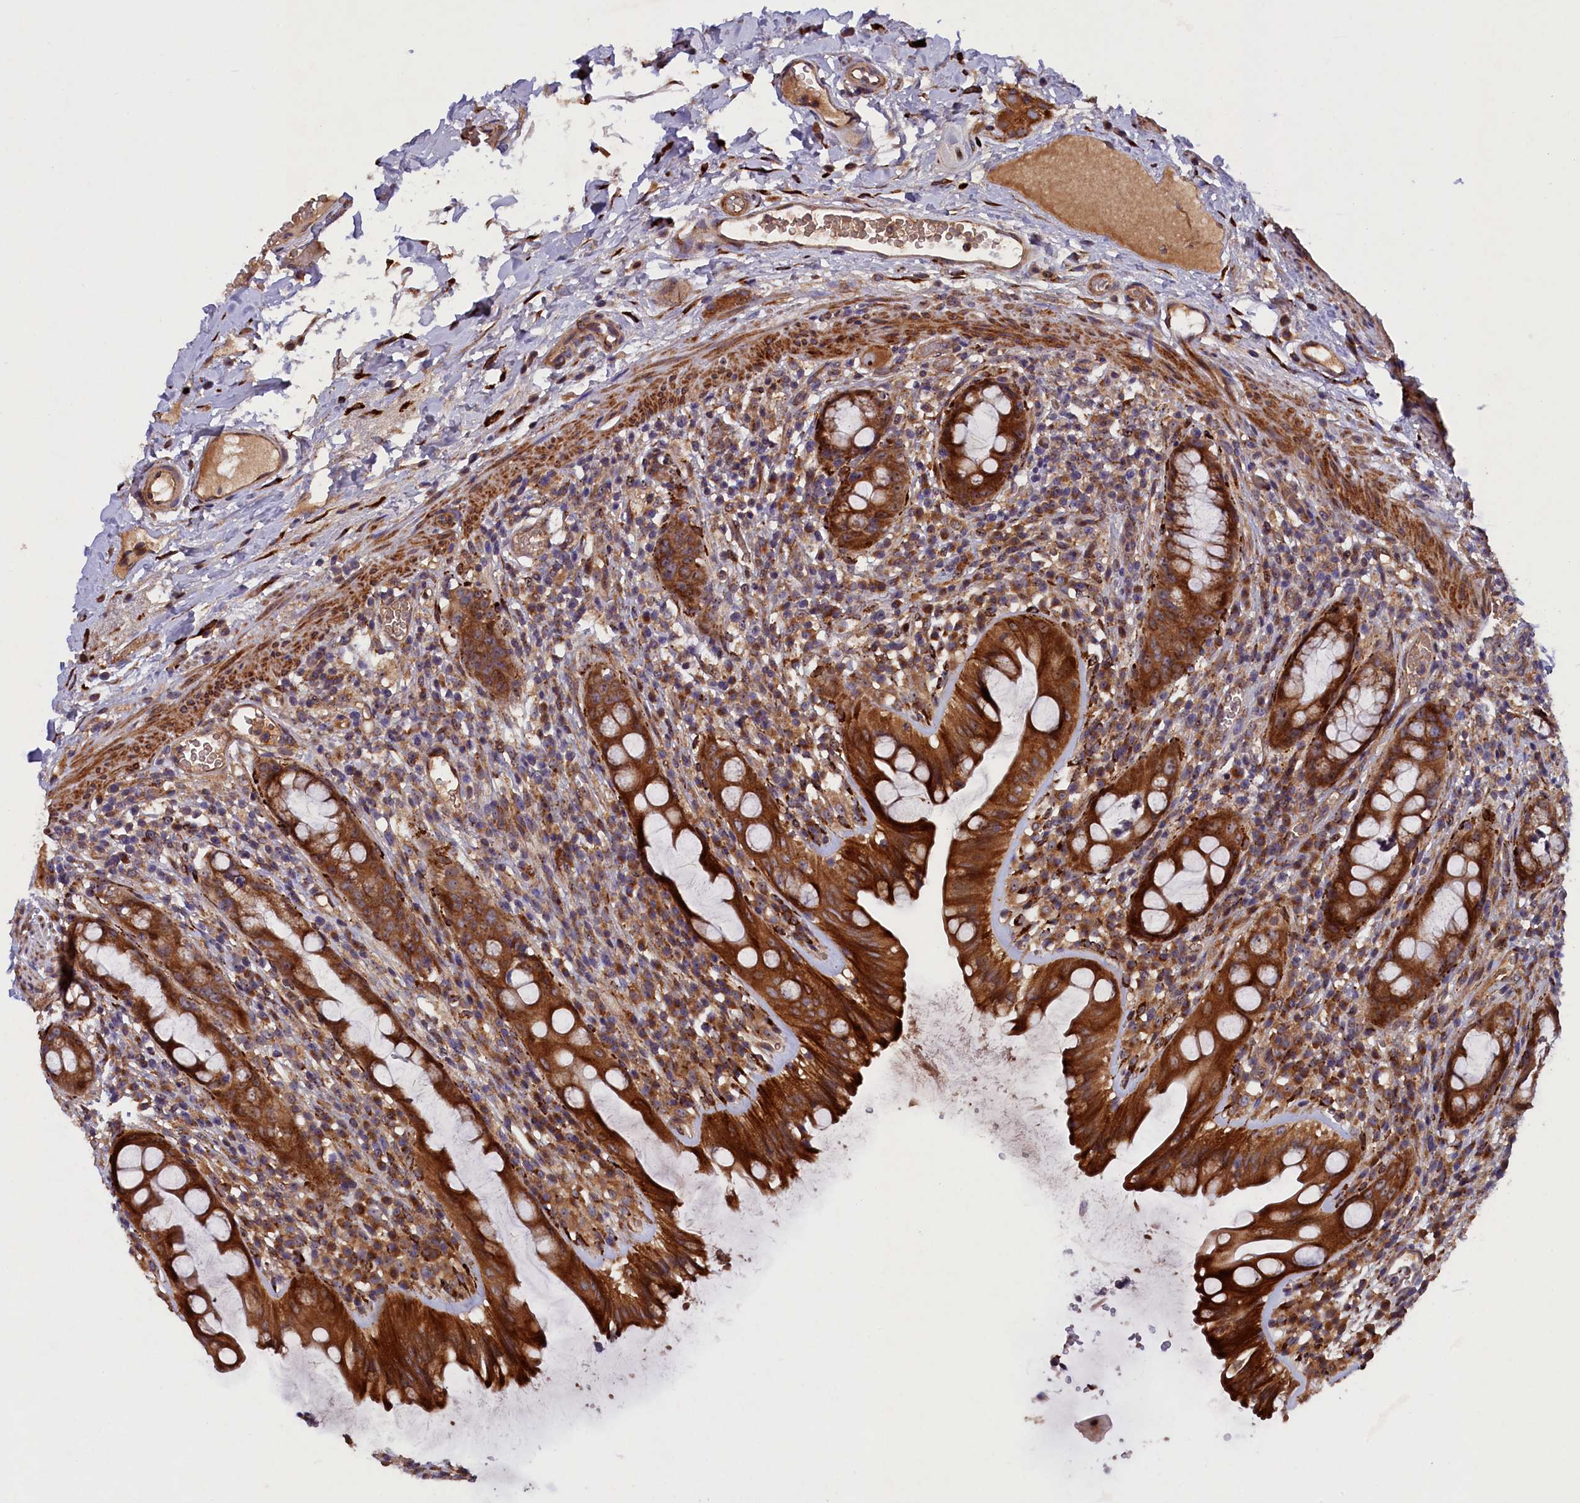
{"staining": {"intensity": "strong", "quantity": ">75%", "location": "cytoplasmic/membranous"}, "tissue": "rectum", "cell_type": "Glandular cells", "image_type": "normal", "snomed": [{"axis": "morphology", "description": "Normal tissue, NOS"}, {"axis": "topography", "description": "Rectum"}], "caption": "Human rectum stained for a protein (brown) shows strong cytoplasmic/membranous positive expression in about >75% of glandular cells.", "gene": "ARRDC4", "patient": {"sex": "female", "age": 57}}